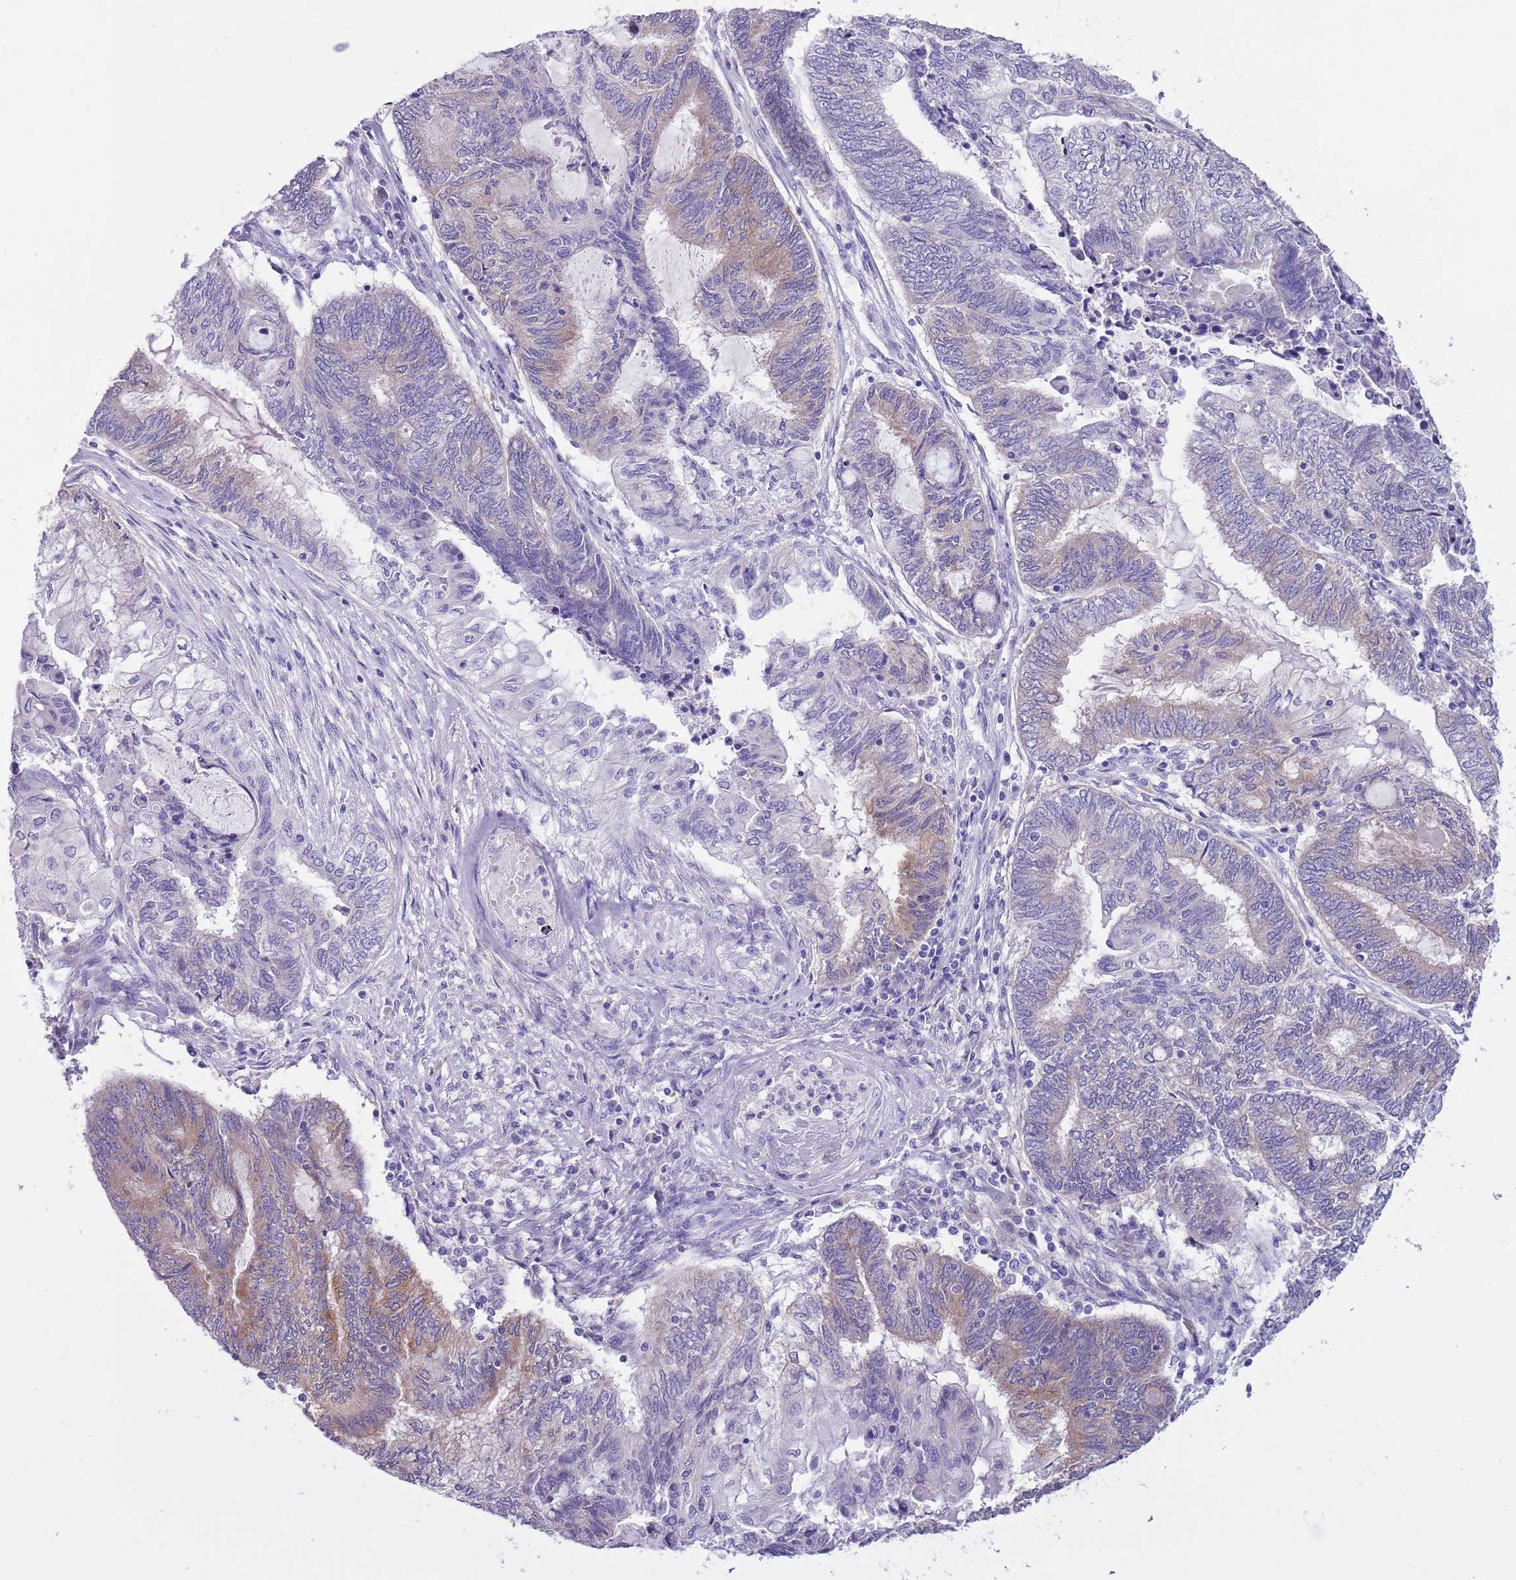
{"staining": {"intensity": "strong", "quantity": "25%-75%", "location": "cytoplasmic/membranous"}, "tissue": "endometrial cancer", "cell_type": "Tumor cells", "image_type": "cancer", "snomed": [{"axis": "morphology", "description": "Adenocarcinoma, NOS"}, {"axis": "topography", "description": "Uterus"}, {"axis": "topography", "description": "Endometrium"}], "caption": "IHC image of human endometrial cancer (adenocarcinoma) stained for a protein (brown), which exhibits high levels of strong cytoplasmic/membranous expression in about 25%-75% of tumor cells.", "gene": "PFKFB2", "patient": {"sex": "female", "age": 70}}